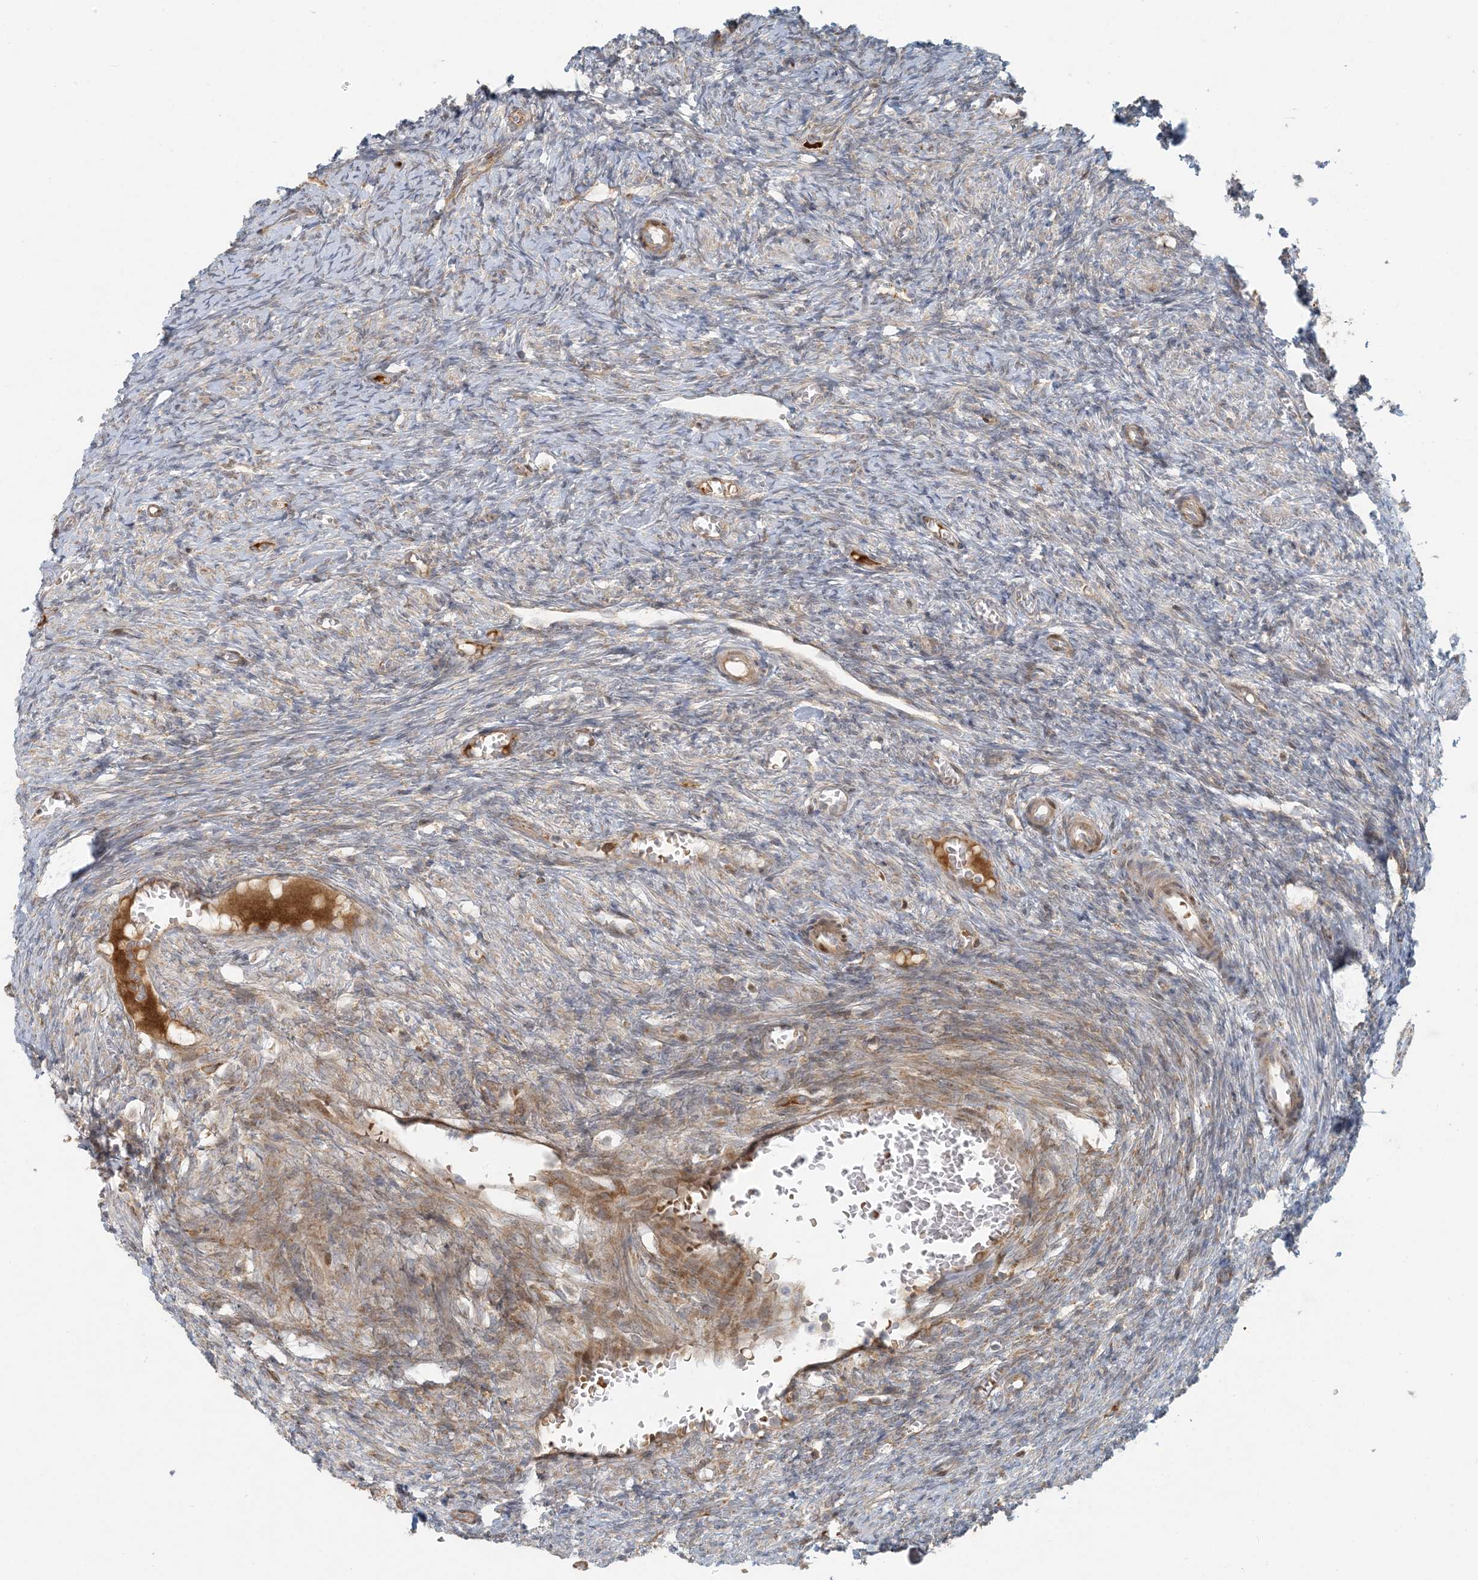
{"staining": {"intensity": "negative", "quantity": "none", "location": "none"}, "tissue": "ovary", "cell_type": "Ovarian stroma cells", "image_type": "normal", "snomed": [{"axis": "morphology", "description": "Normal tissue, NOS"}, {"axis": "topography", "description": "Ovary"}], "caption": "The immunohistochemistry histopathology image has no significant positivity in ovarian stroma cells of ovary.", "gene": "HACL1", "patient": {"sex": "female", "age": 27}}